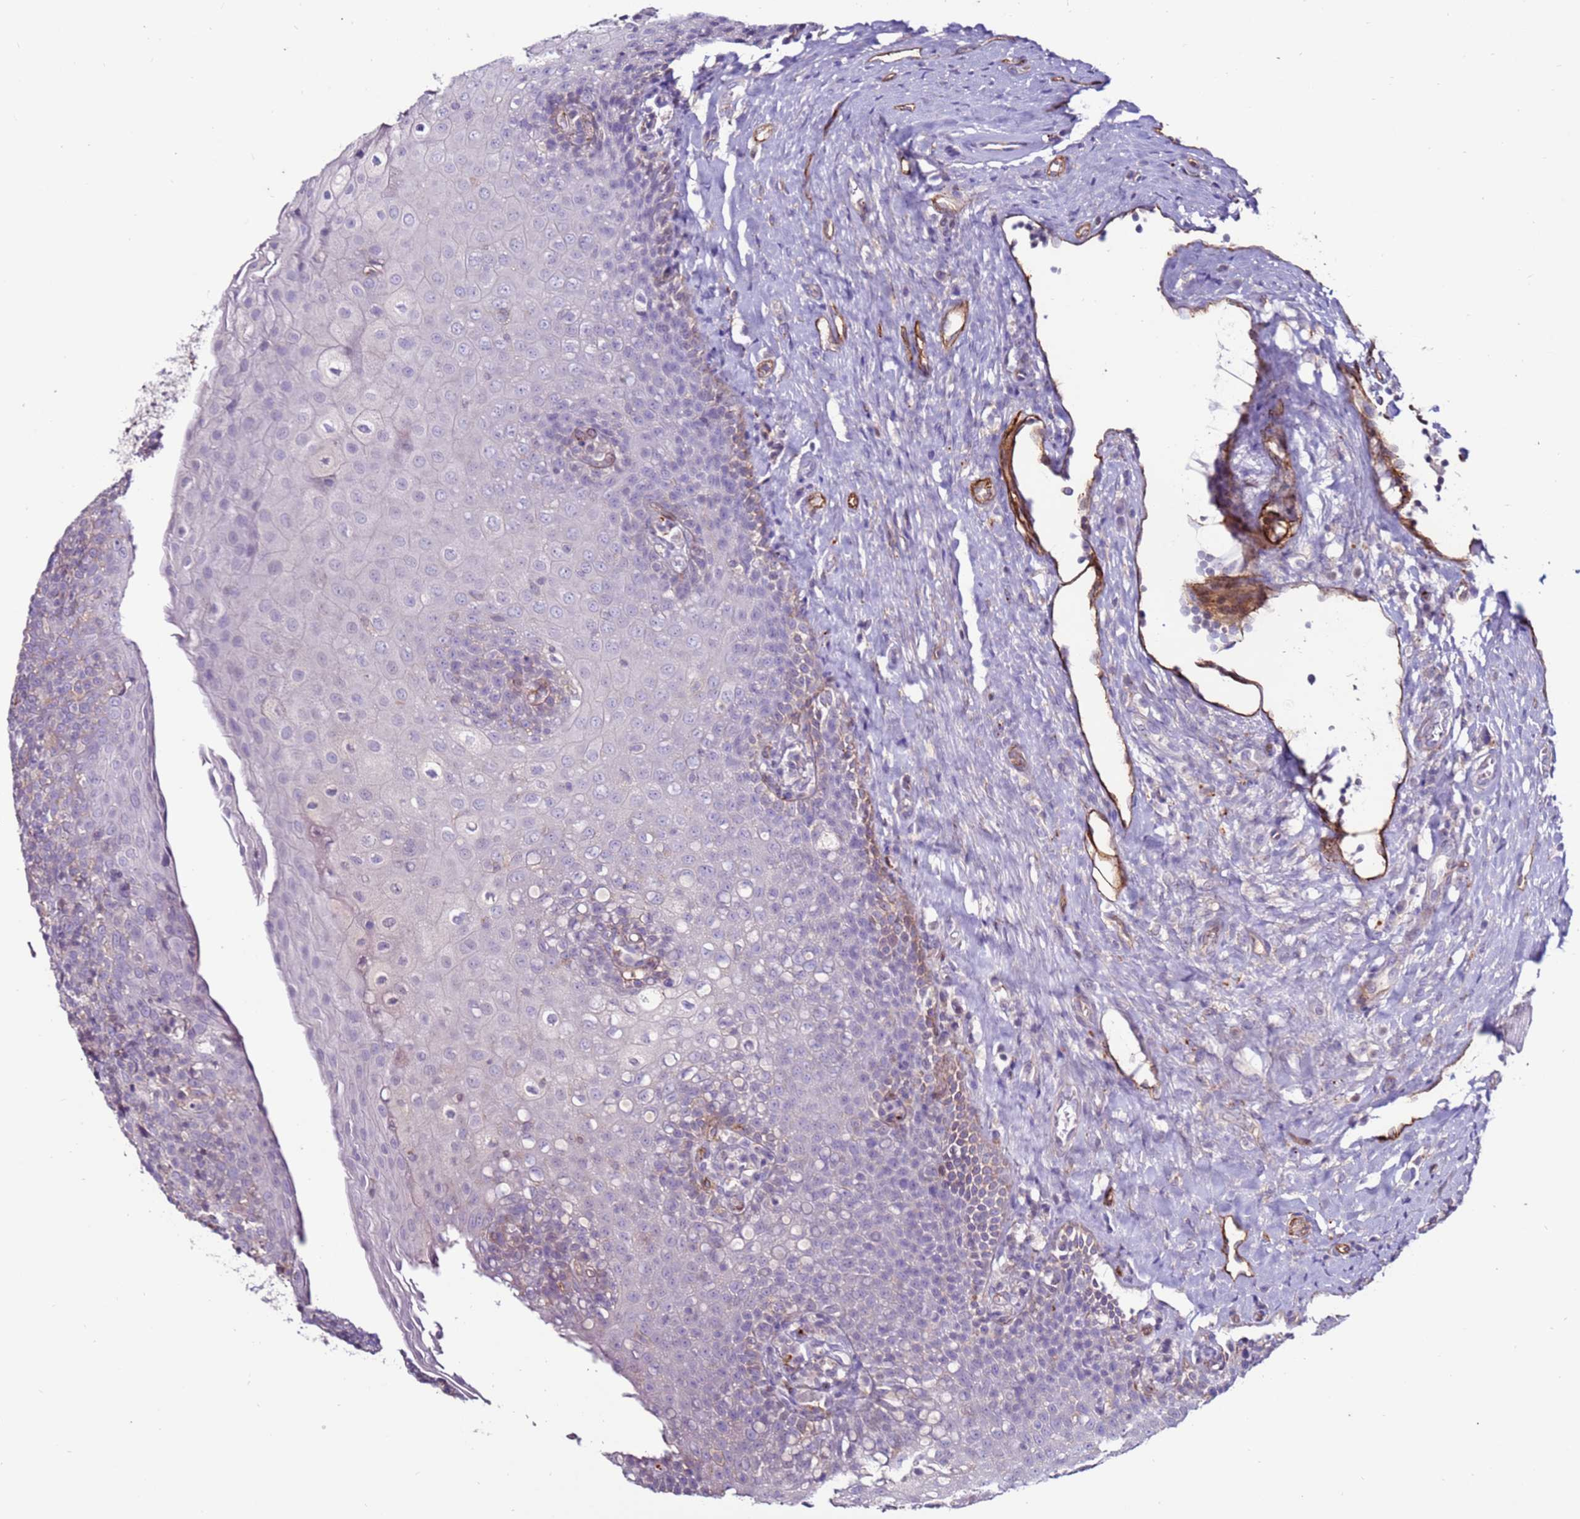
{"staining": {"intensity": "negative", "quantity": "none", "location": "none"}, "tissue": "tonsil", "cell_type": "Germinal center cells", "image_type": "normal", "snomed": [{"axis": "morphology", "description": "Normal tissue, NOS"}, {"axis": "topography", "description": "Tonsil"}], "caption": "This micrograph is of normal tonsil stained with immunohistochemistry (IHC) to label a protein in brown with the nuclei are counter-stained blue. There is no staining in germinal center cells.", "gene": "CLEC4M", "patient": {"sex": "female", "age": 19}}